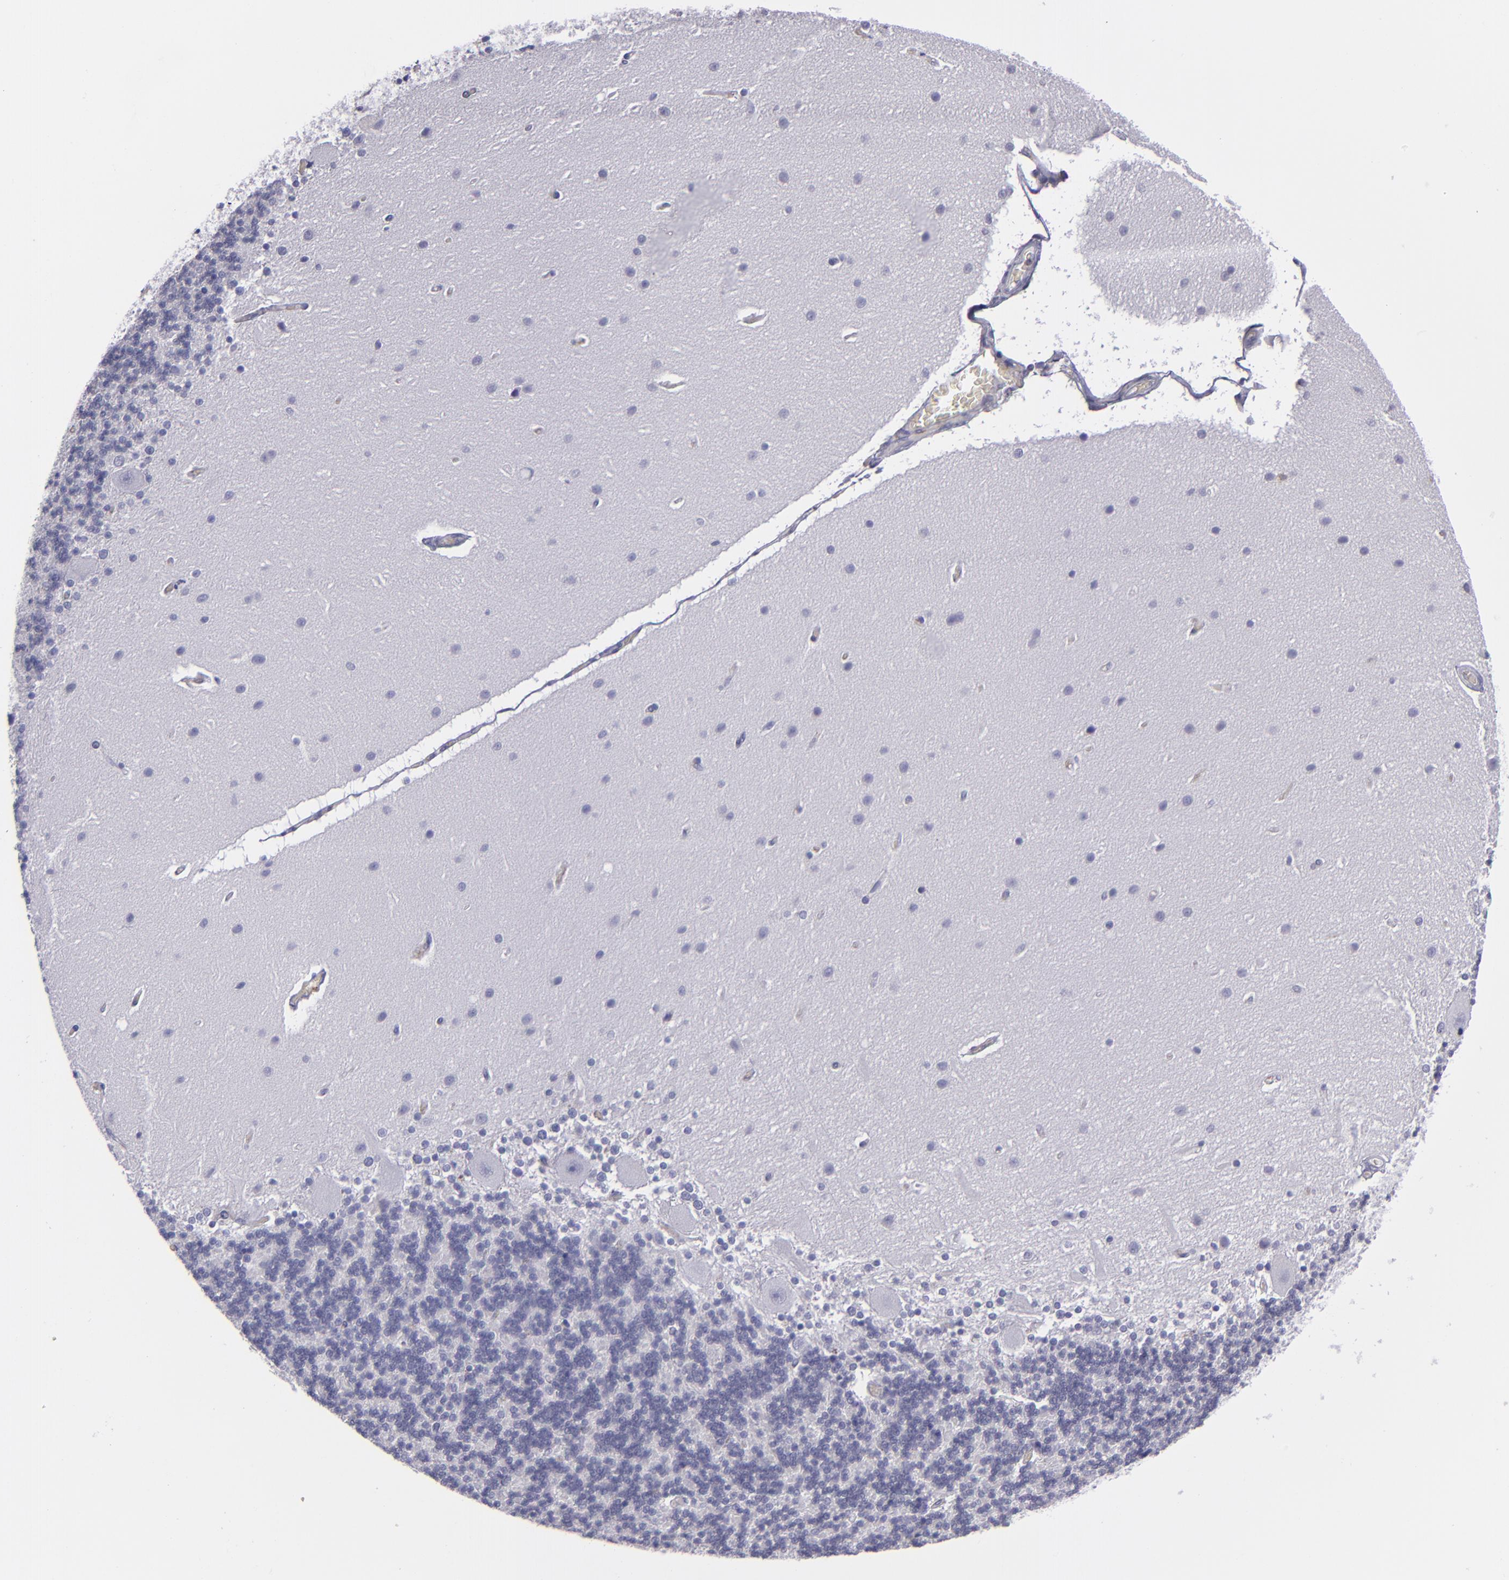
{"staining": {"intensity": "negative", "quantity": "none", "location": "none"}, "tissue": "cerebellum", "cell_type": "Cells in granular layer", "image_type": "normal", "snomed": [{"axis": "morphology", "description": "Normal tissue, NOS"}, {"axis": "topography", "description": "Cerebellum"}], "caption": "Immunohistochemistry of unremarkable human cerebellum exhibits no expression in cells in granular layer. (DAB (3,3'-diaminobenzidine) immunohistochemistry with hematoxylin counter stain).", "gene": "CD27", "patient": {"sex": "female", "age": 54}}